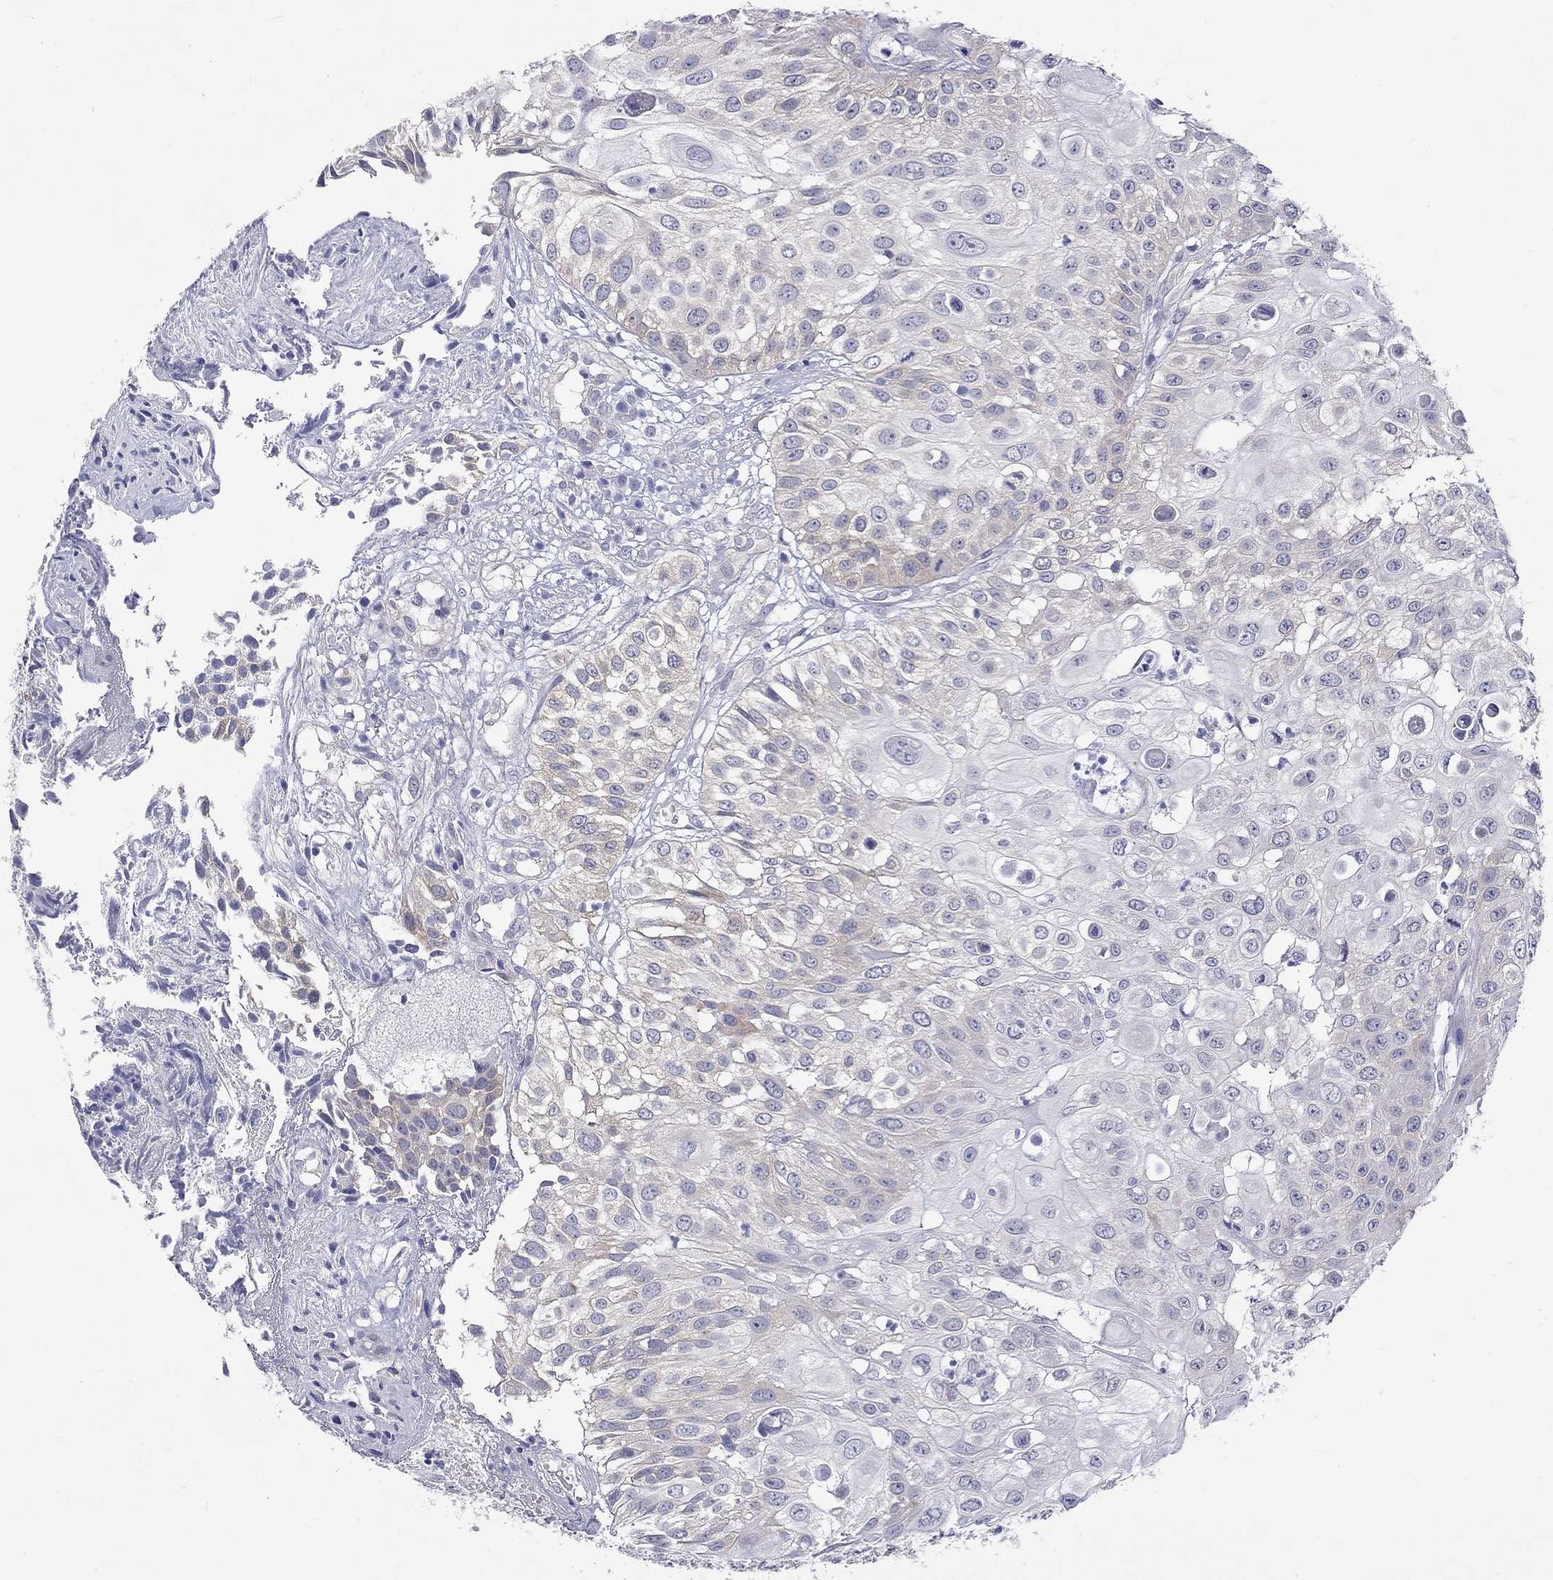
{"staining": {"intensity": "negative", "quantity": "none", "location": "none"}, "tissue": "urothelial cancer", "cell_type": "Tumor cells", "image_type": "cancer", "snomed": [{"axis": "morphology", "description": "Urothelial carcinoma, High grade"}, {"axis": "topography", "description": "Urinary bladder"}], "caption": "Tumor cells show no significant positivity in urothelial carcinoma (high-grade).", "gene": "CERS1", "patient": {"sex": "female", "age": 79}}